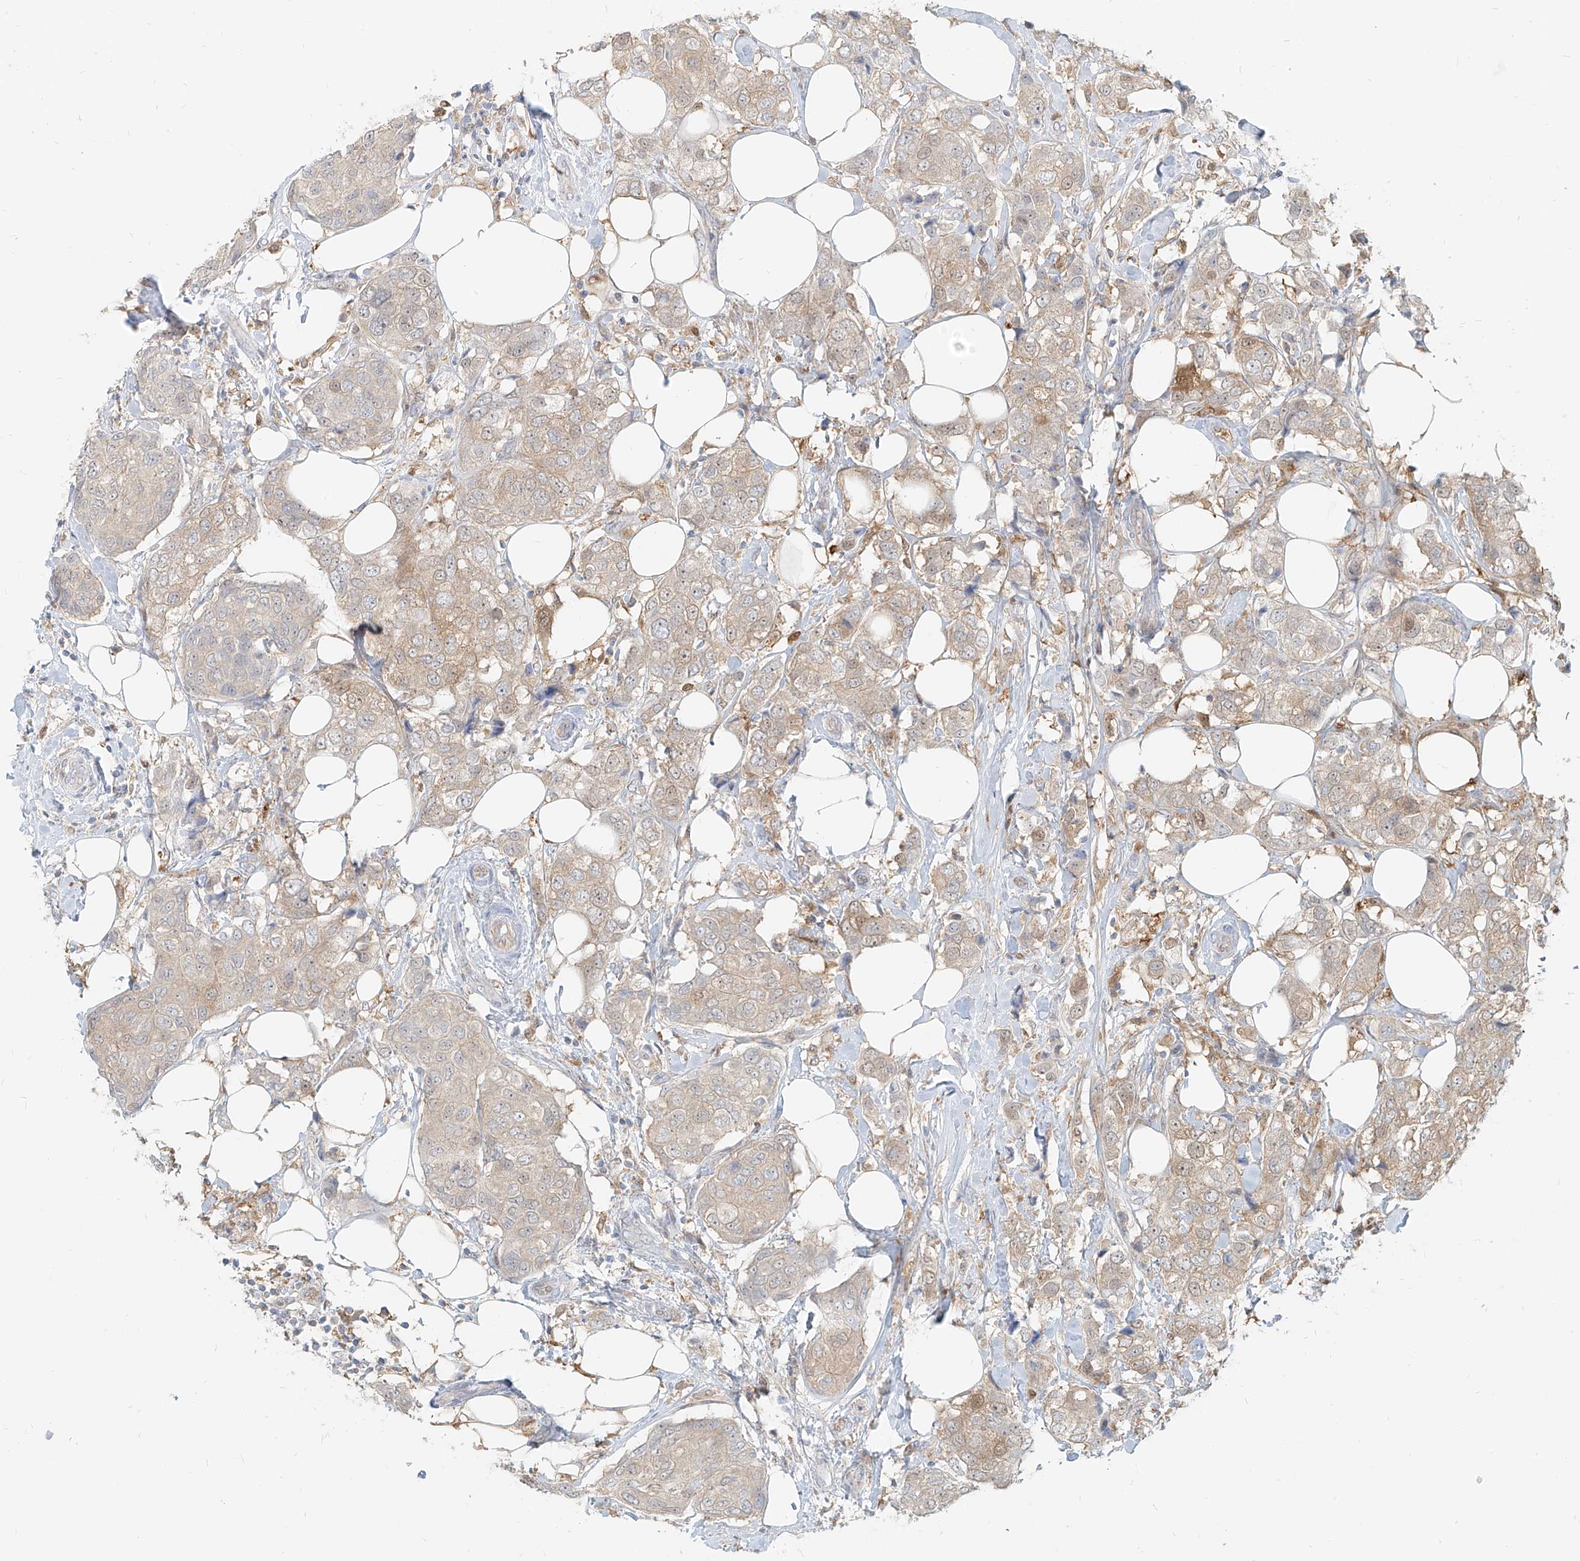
{"staining": {"intensity": "weak", "quantity": ">75%", "location": "cytoplasmic/membranous"}, "tissue": "breast cancer", "cell_type": "Tumor cells", "image_type": "cancer", "snomed": [{"axis": "morphology", "description": "Duct carcinoma"}, {"axis": "topography", "description": "Breast"}], "caption": "Tumor cells reveal weak cytoplasmic/membranous positivity in about >75% of cells in invasive ductal carcinoma (breast).", "gene": "PGD", "patient": {"sex": "female", "age": 80}}